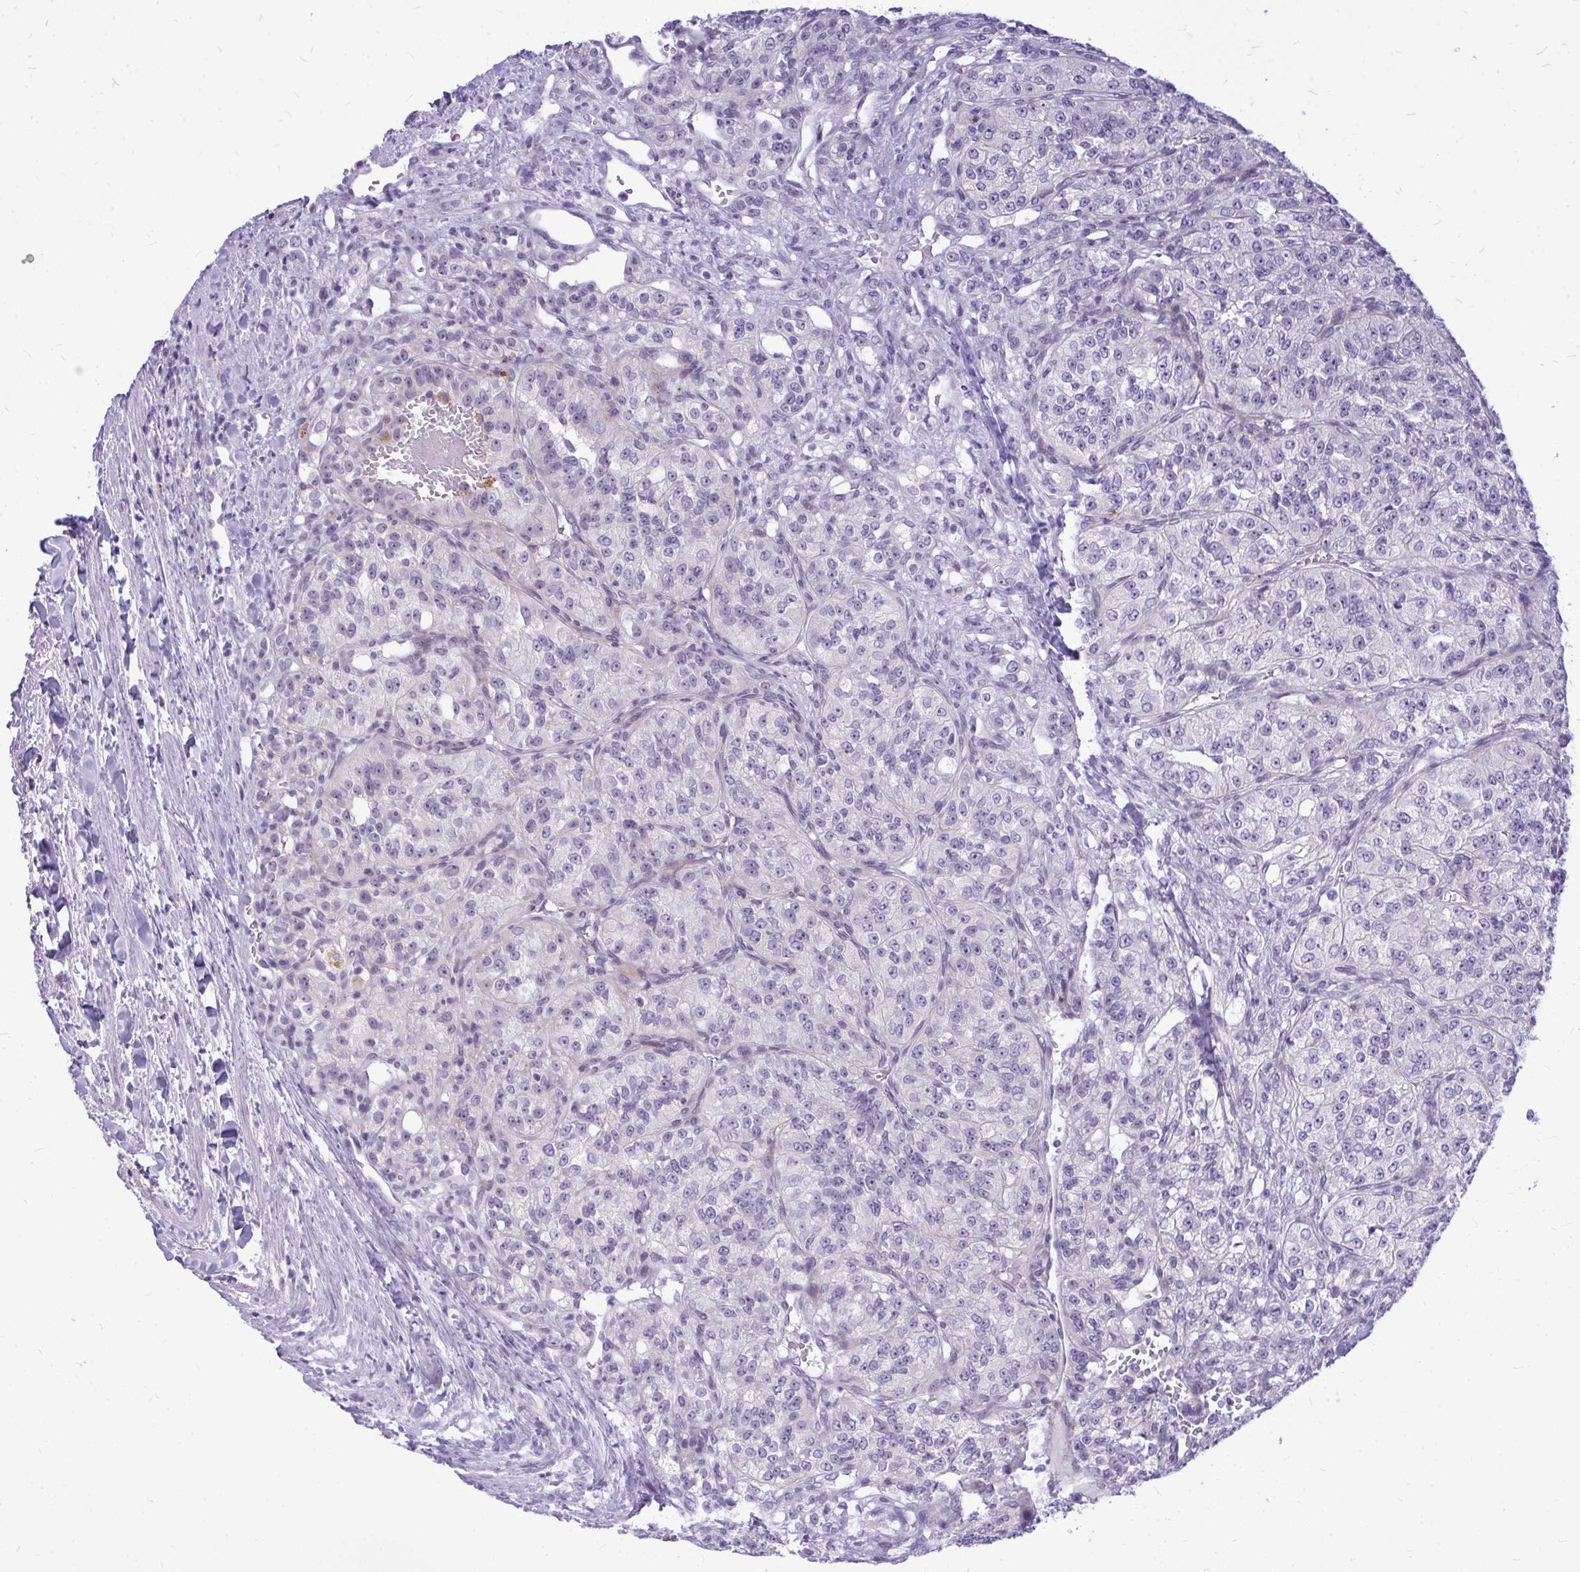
{"staining": {"intensity": "negative", "quantity": "none", "location": "none"}, "tissue": "renal cancer", "cell_type": "Tumor cells", "image_type": "cancer", "snomed": [{"axis": "morphology", "description": "Adenocarcinoma, NOS"}, {"axis": "topography", "description": "Kidney"}], "caption": "Tumor cells are negative for protein expression in human renal adenocarcinoma. (IHC, brightfield microscopy, high magnification).", "gene": "ZSCAN25", "patient": {"sex": "female", "age": 63}}